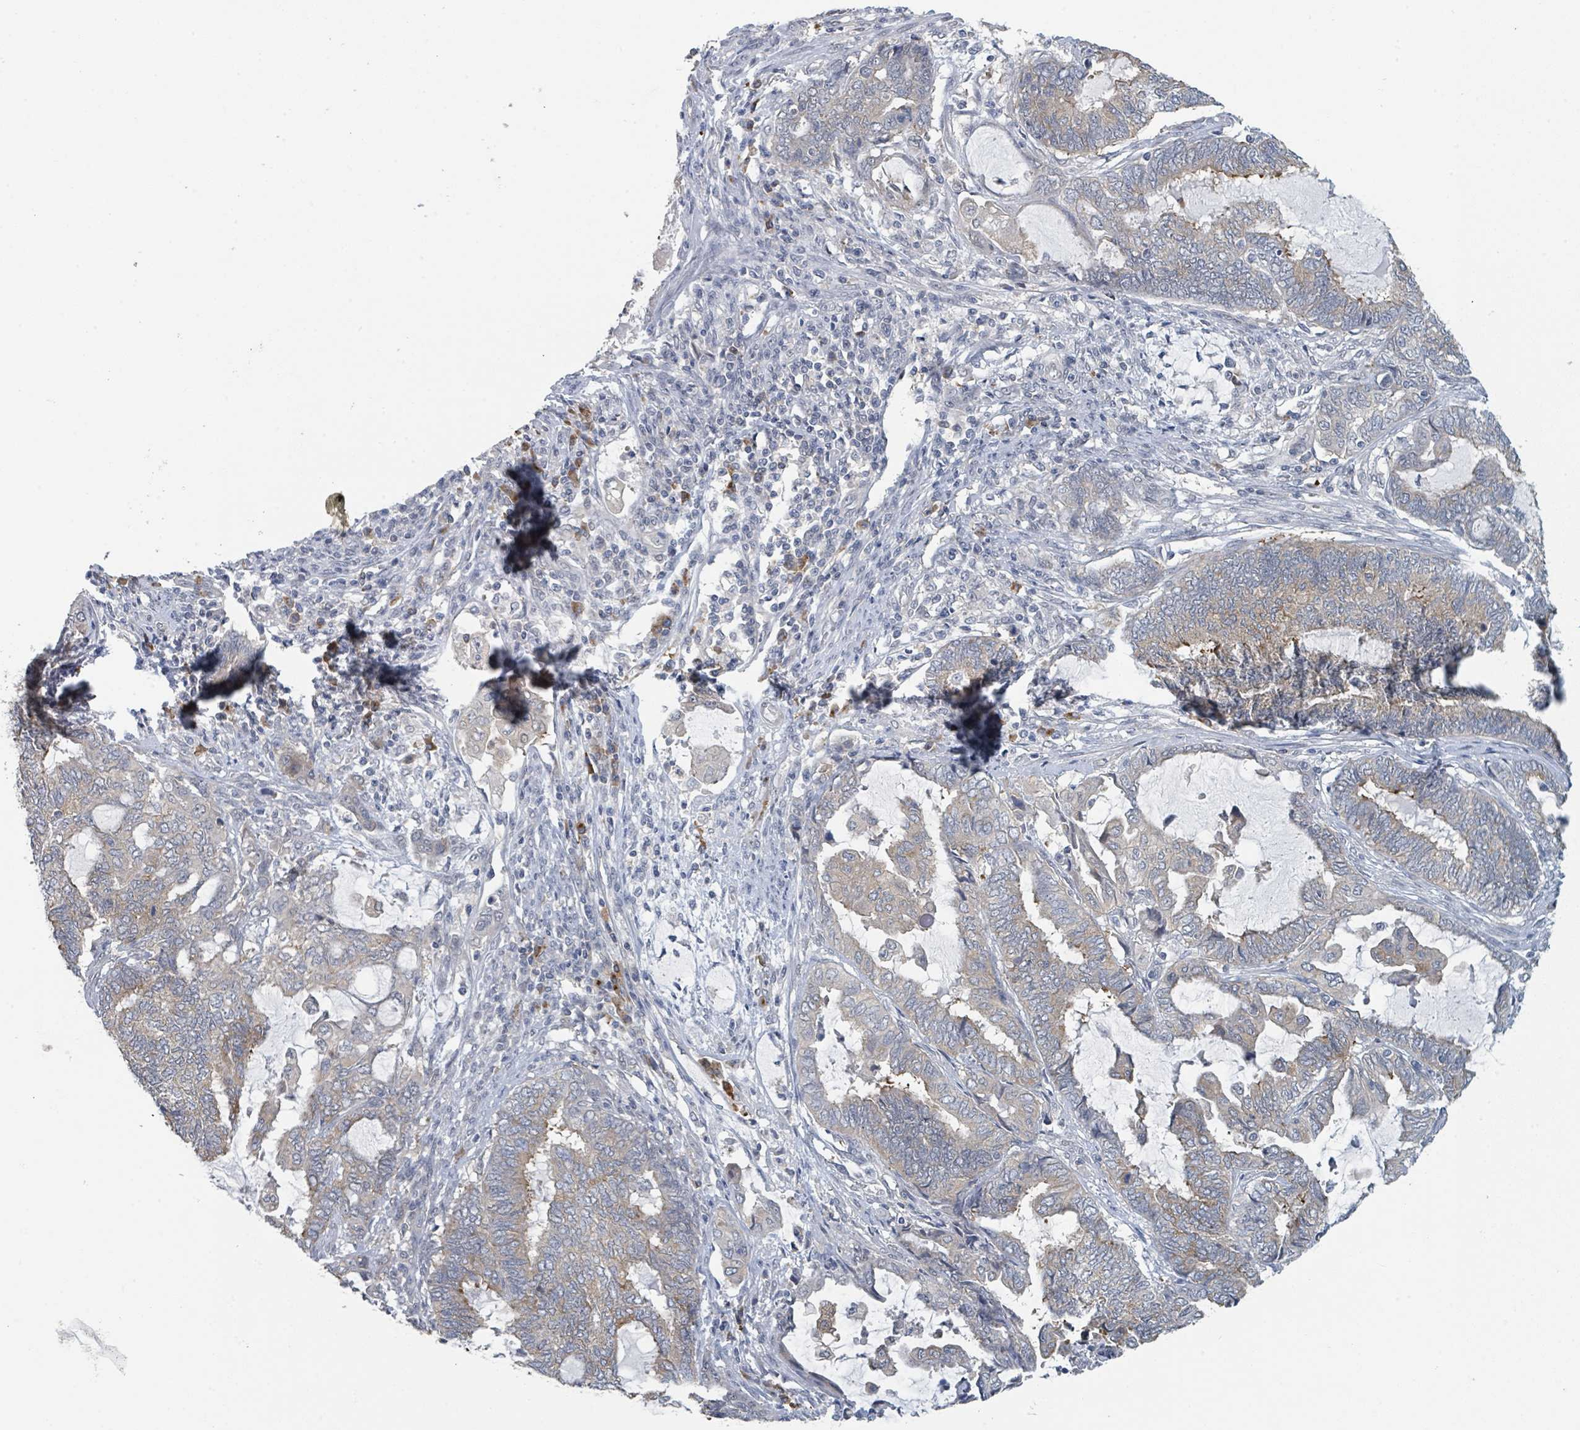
{"staining": {"intensity": "weak", "quantity": "25%-75%", "location": "cytoplasmic/membranous"}, "tissue": "endometrial cancer", "cell_type": "Tumor cells", "image_type": "cancer", "snomed": [{"axis": "morphology", "description": "Adenocarcinoma, NOS"}, {"axis": "topography", "description": "Uterus"}, {"axis": "topography", "description": "Endometrium"}], "caption": "A high-resolution micrograph shows immunohistochemistry (IHC) staining of endometrial cancer (adenocarcinoma), which shows weak cytoplasmic/membranous expression in approximately 25%-75% of tumor cells. The staining was performed using DAB (3,3'-diaminobenzidine) to visualize the protein expression in brown, while the nuclei were stained in blue with hematoxylin (Magnification: 20x).", "gene": "ANKRD55", "patient": {"sex": "female", "age": 70}}